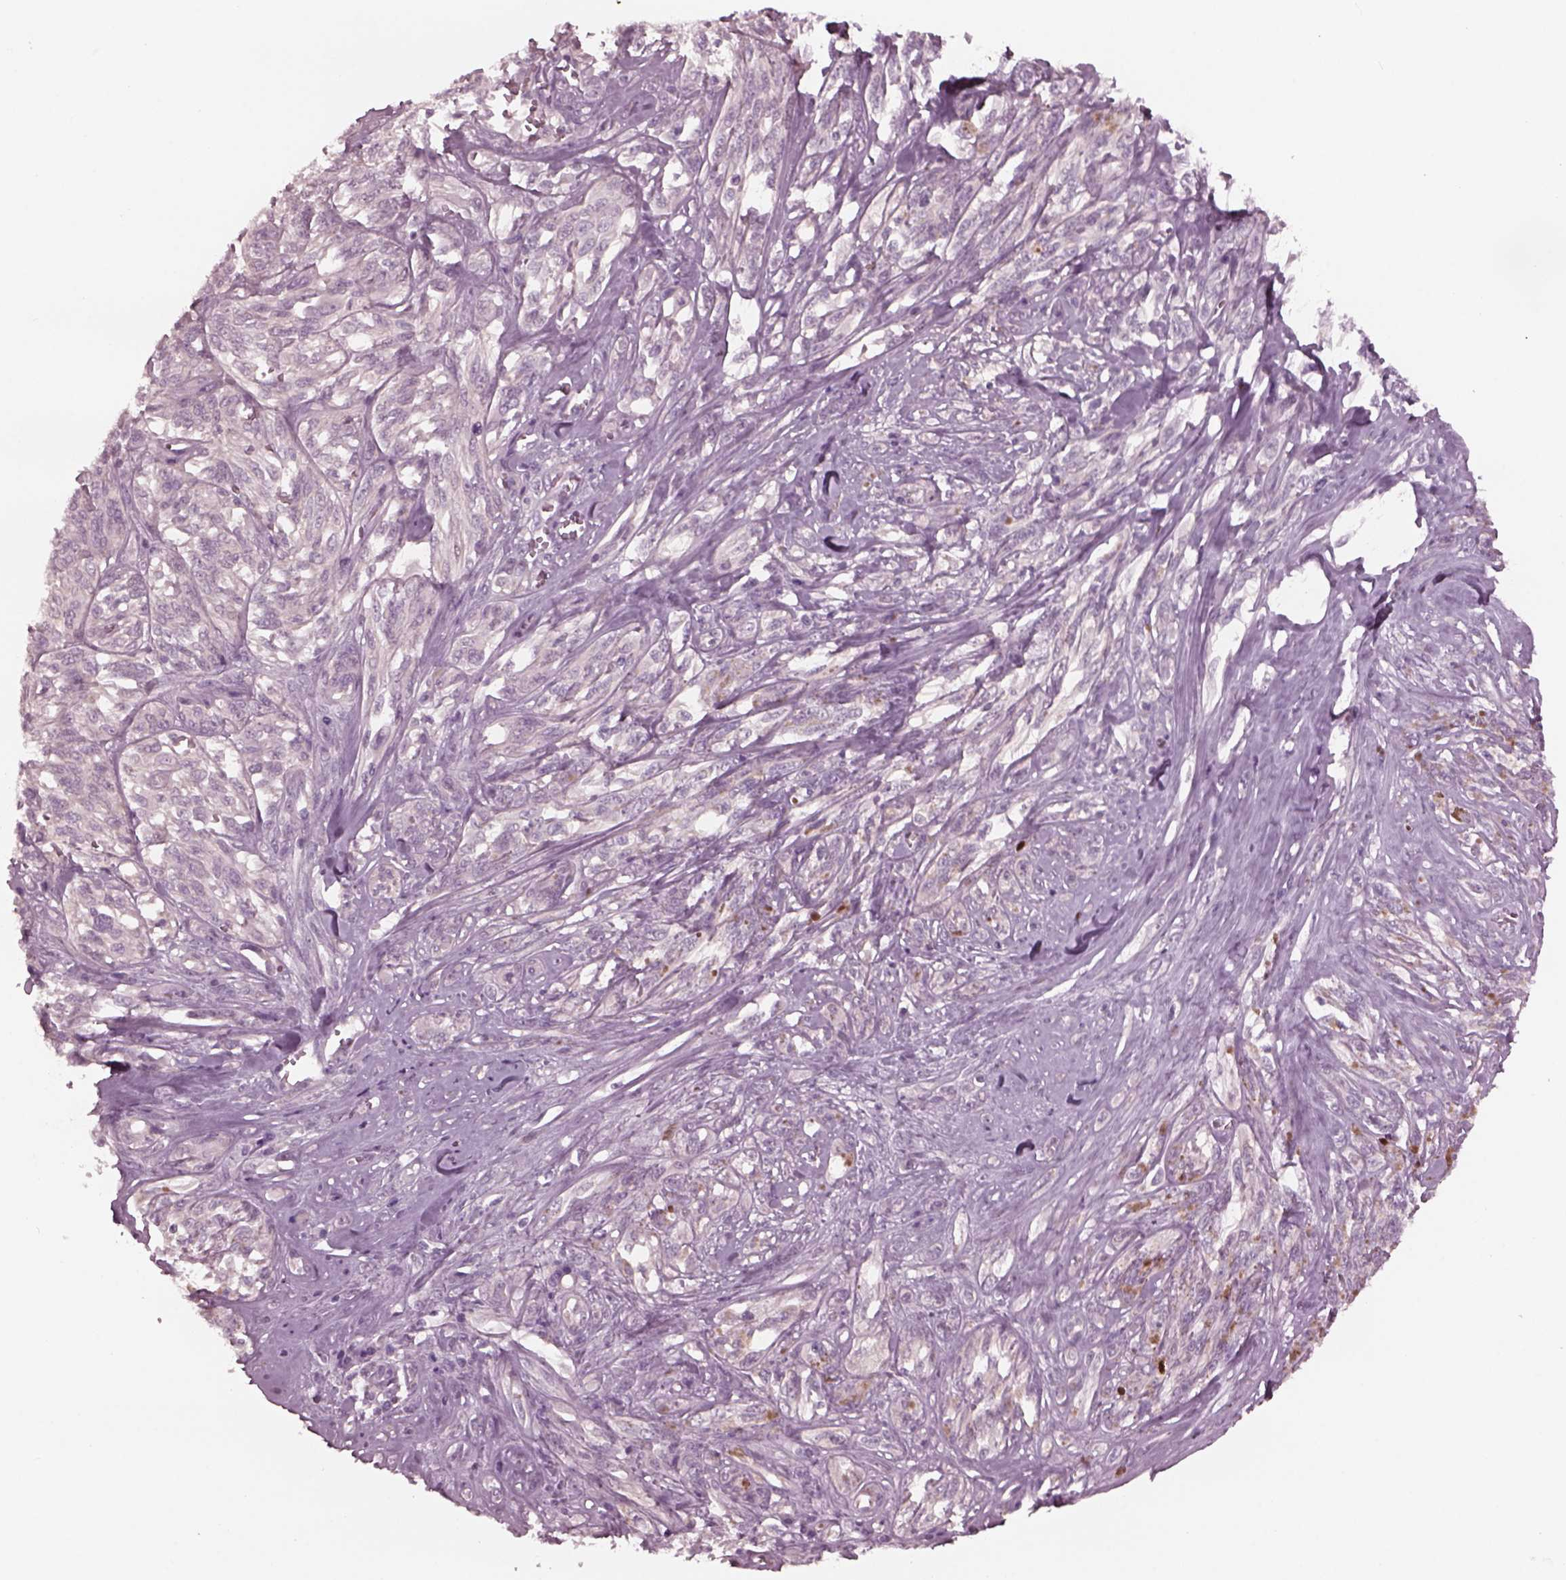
{"staining": {"intensity": "negative", "quantity": "none", "location": "none"}, "tissue": "melanoma", "cell_type": "Tumor cells", "image_type": "cancer", "snomed": [{"axis": "morphology", "description": "Malignant melanoma, NOS"}, {"axis": "topography", "description": "Skin"}], "caption": "An image of malignant melanoma stained for a protein shows no brown staining in tumor cells.", "gene": "YY2", "patient": {"sex": "female", "age": 91}}